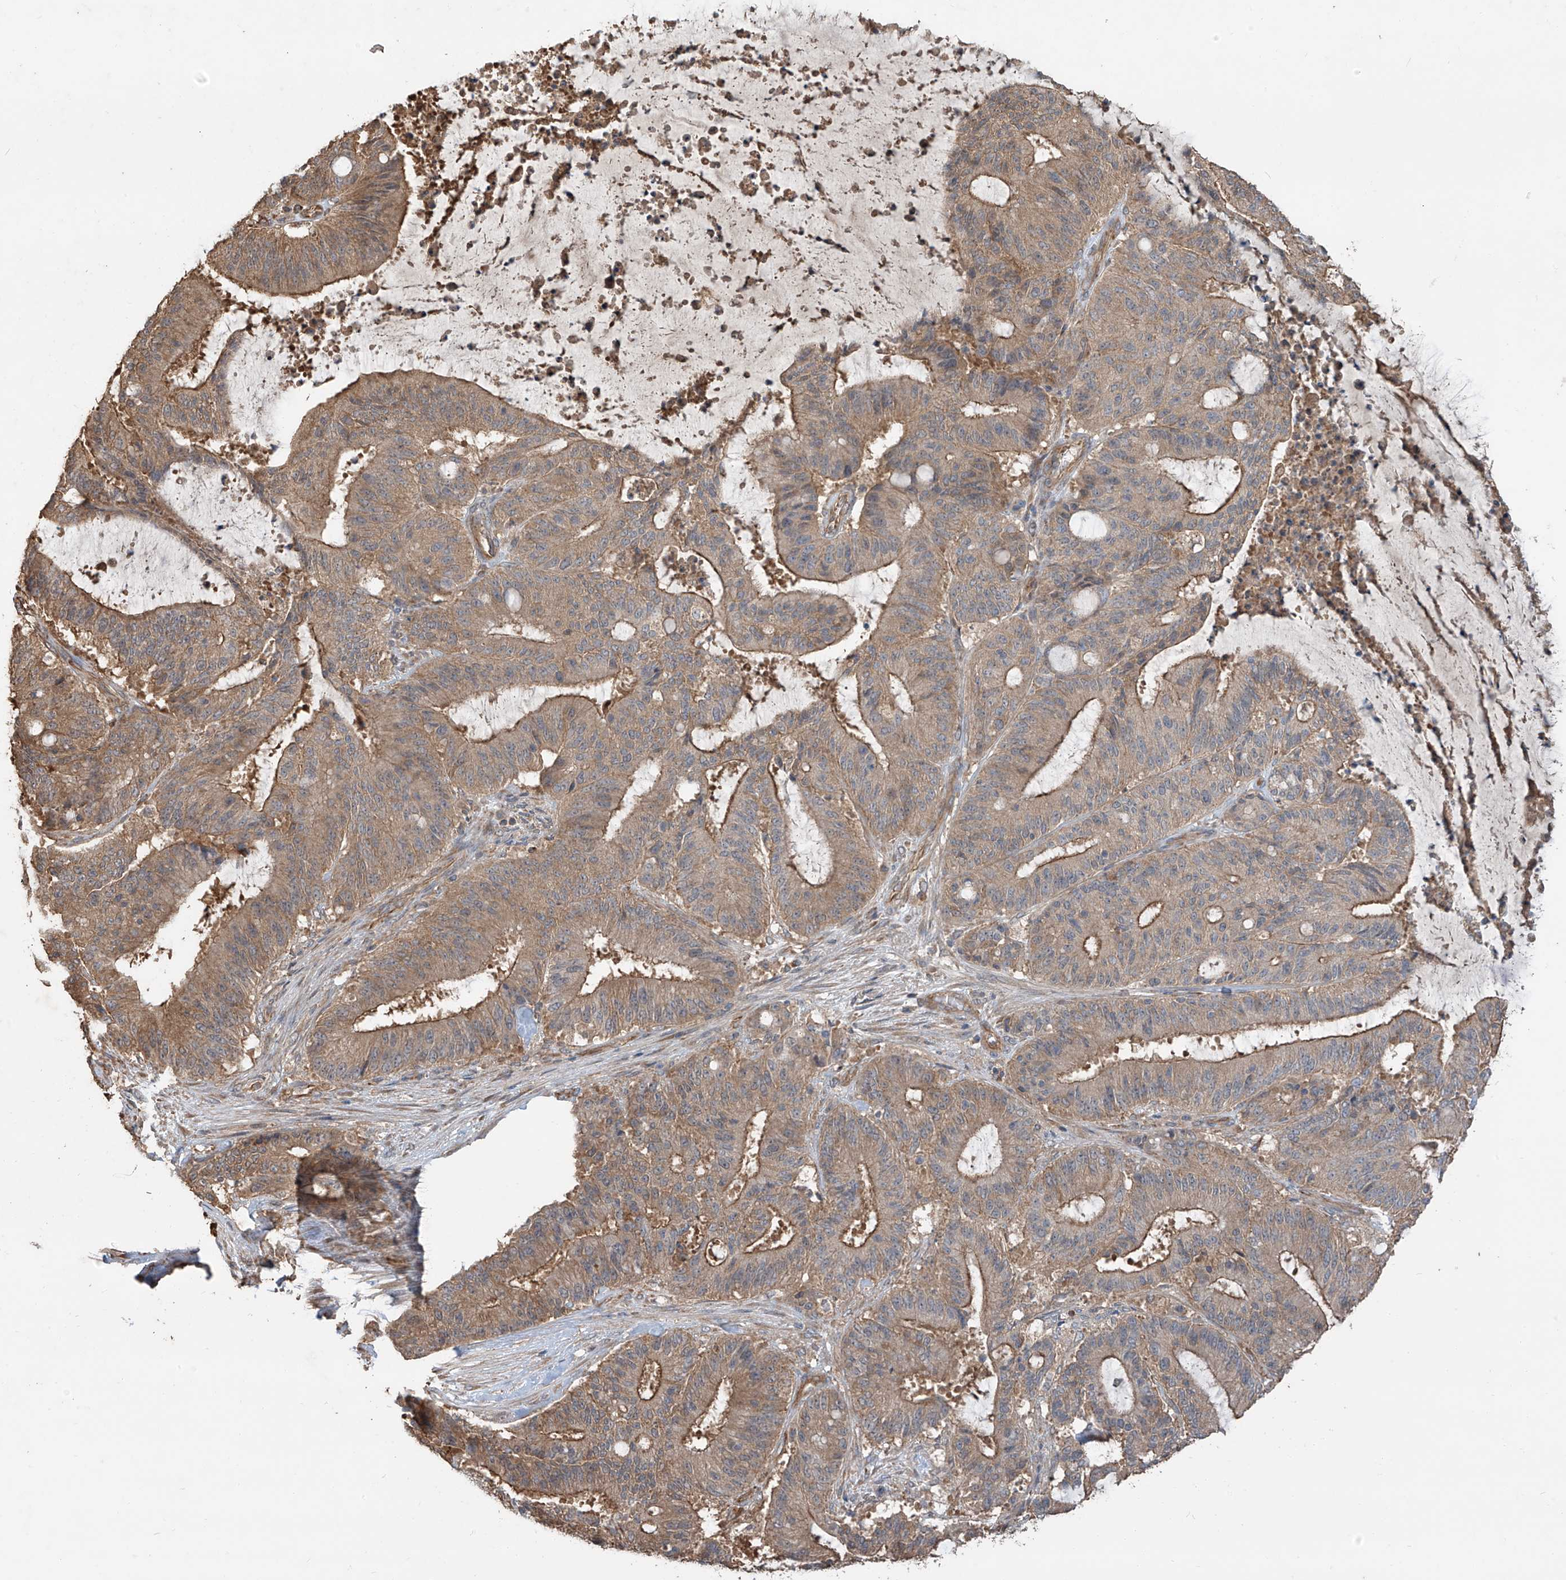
{"staining": {"intensity": "moderate", "quantity": ">75%", "location": "cytoplasmic/membranous"}, "tissue": "liver cancer", "cell_type": "Tumor cells", "image_type": "cancer", "snomed": [{"axis": "morphology", "description": "Normal tissue, NOS"}, {"axis": "morphology", "description": "Cholangiocarcinoma"}, {"axis": "topography", "description": "Liver"}, {"axis": "topography", "description": "Peripheral nerve tissue"}], "caption": "IHC image of liver cancer (cholangiocarcinoma) stained for a protein (brown), which exhibits medium levels of moderate cytoplasmic/membranous expression in about >75% of tumor cells.", "gene": "AGBL5", "patient": {"sex": "female", "age": 73}}